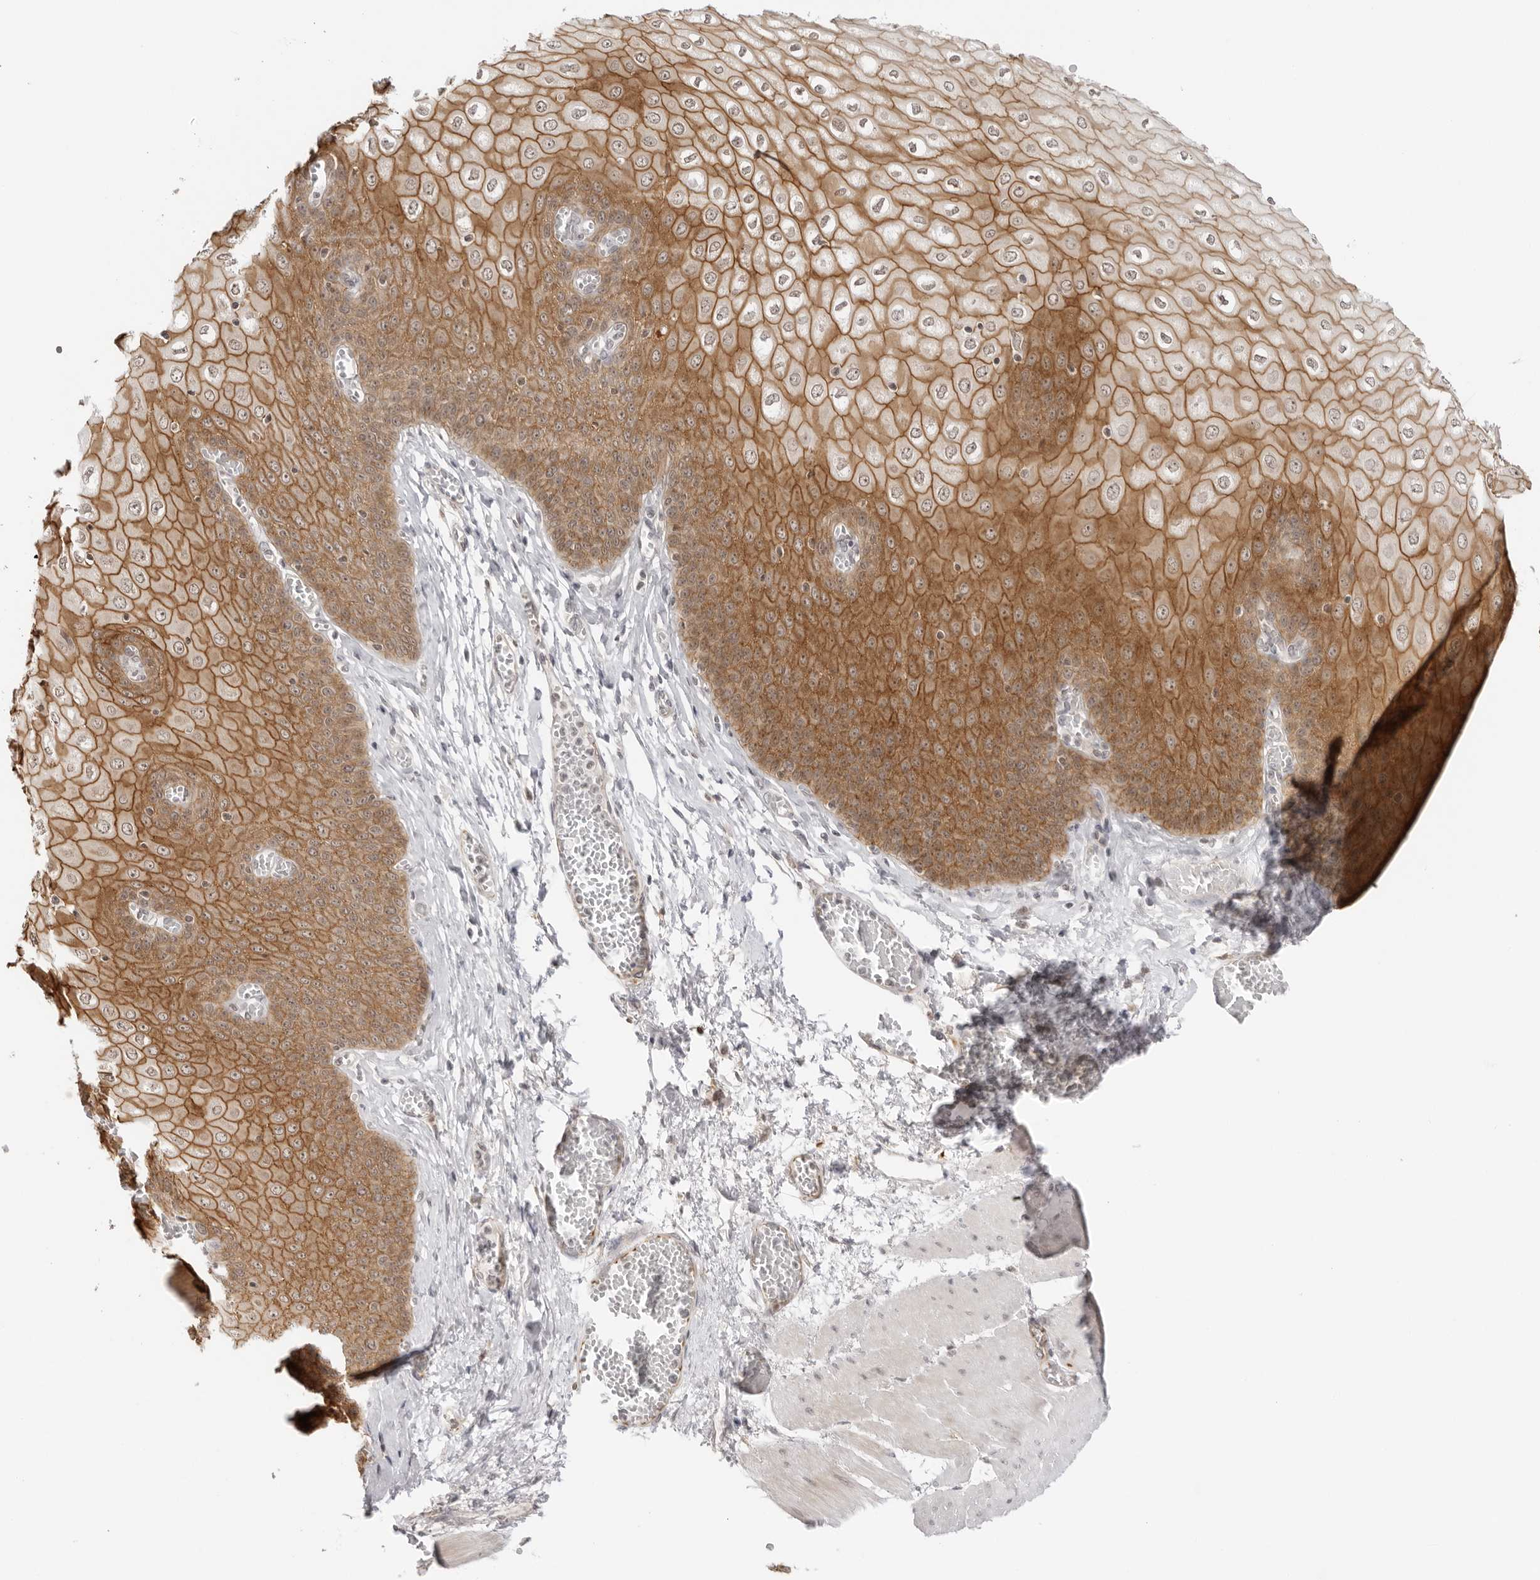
{"staining": {"intensity": "strong", "quantity": ">75%", "location": "cytoplasmic/membranous"}, "tissue": "esophagus", "cell_type": "Squamous epithelial cells", "image_type": "normal", "snomed": [{"axis": "morphology", "description": "Normal tissue, NOS"}, {"axis": "topography", "description": "Esophagus"}], "caption": "Immunohistochemical staining of benign human esophagus exhibits high levels of strong cytoplasmic/membranous positivity in approximately >75% of squamous epithelial cells. The protein is stained brown, and the nuclei are stained in blue (DAB IHC with brightfield microscopy, high magnification).", "gene": "TRAPPC3", "patient": {"sex": "male", "age": 60}}